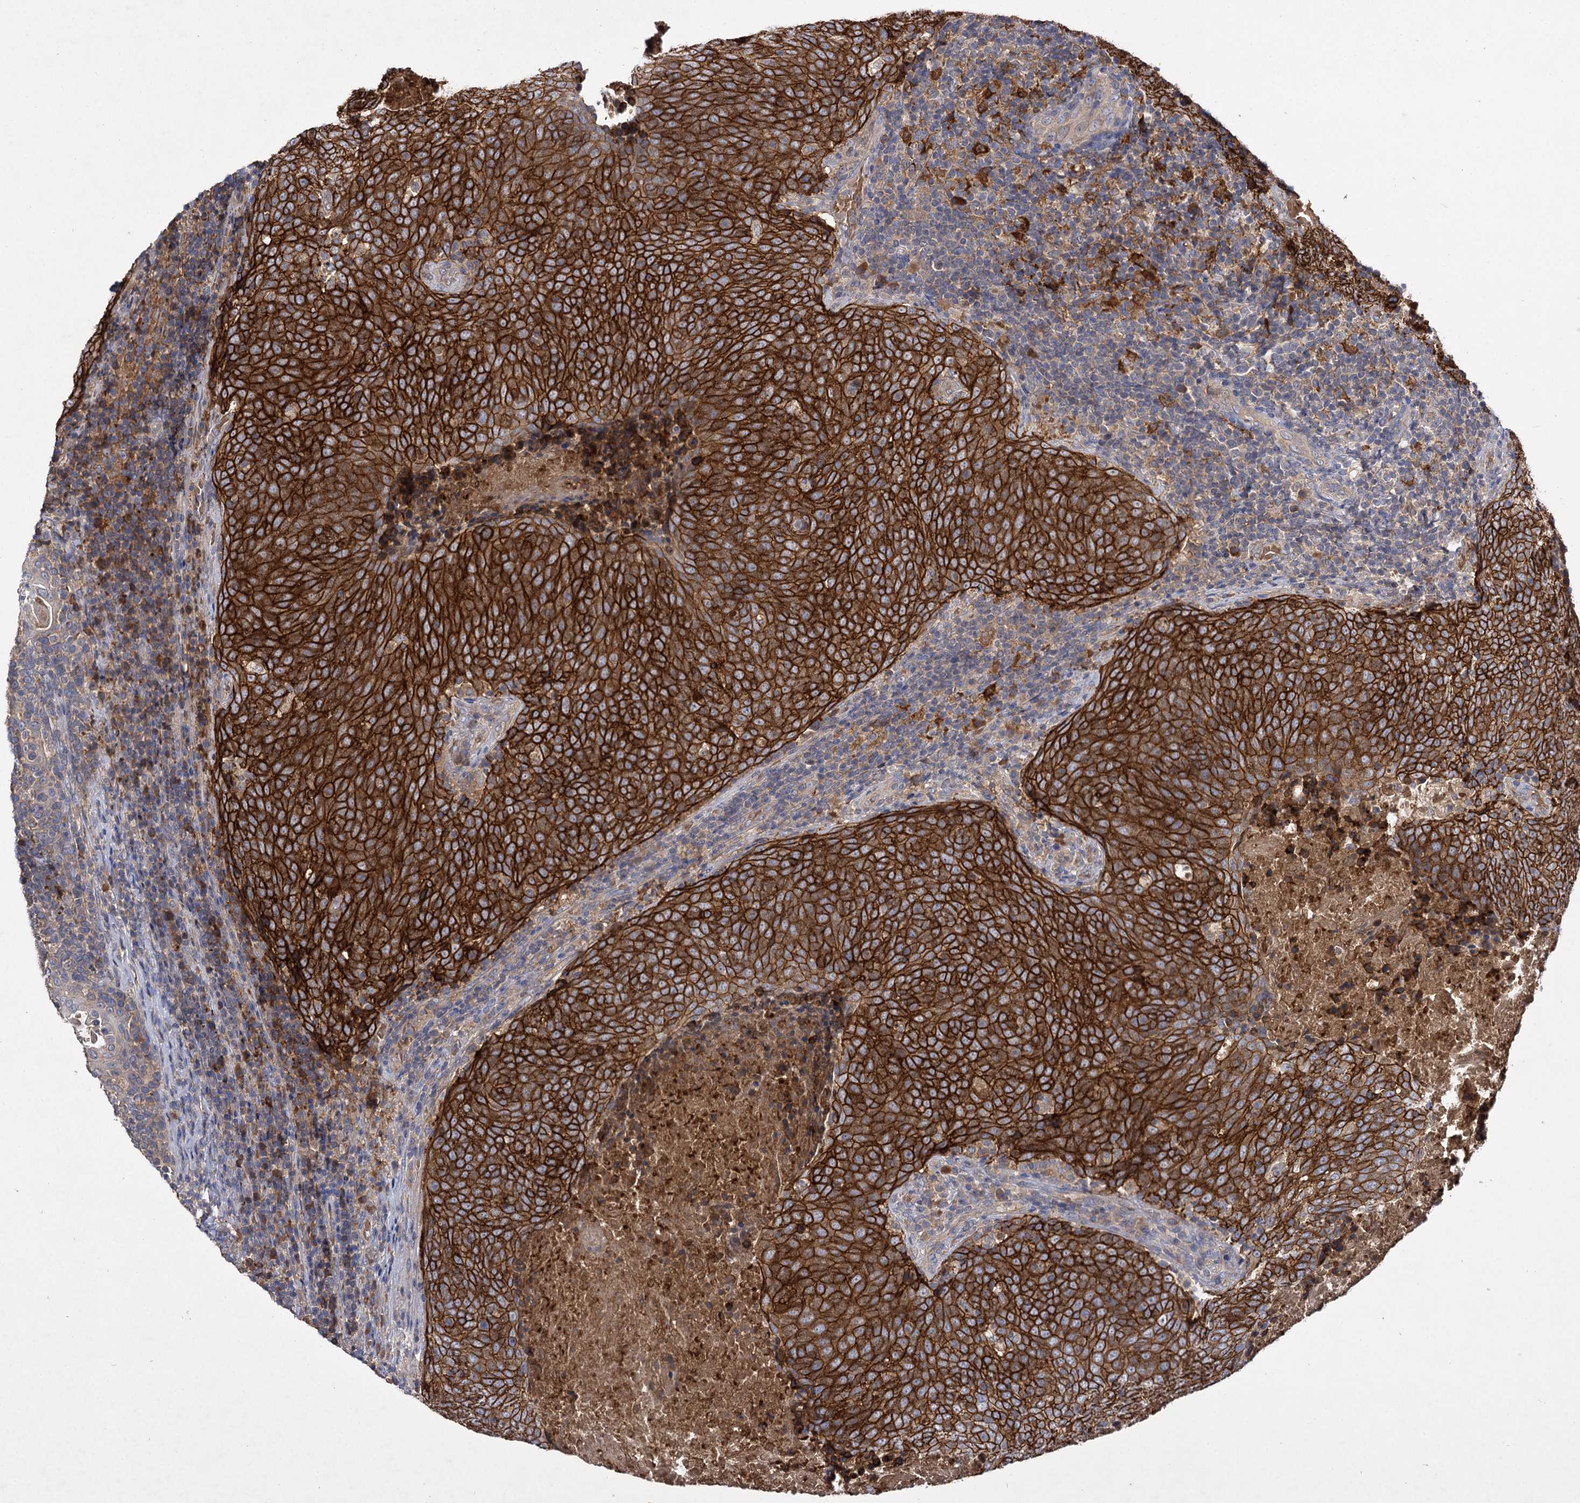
{"staining": {"intensity": "strong", "quantity": ">75%", "location": "cytoplasmic/membranous"}, "tissue": "head and neck cancer", "cell_type": "Tumor cells", "image_type": "cancer", "snomed": [{"axis": "morphology", "description": "Squamous cell carcinoma, NOS"}, {"axis": "morphology", "description": "Squamous cell carcinoma, metastatic, NOS"}, {"axis": "topography", "description": "Lymph node"}, {"axis": "topography", "description": "Head-Neck"}], "caption": "Approximately >75% of tumor cells in human head and neck cancer show strong cytoplasmic/membranous protein expression as visualized by brown immunohistochemical staining.", "gene": "USP50", "patient": {"sex": "male", "age": 62}}